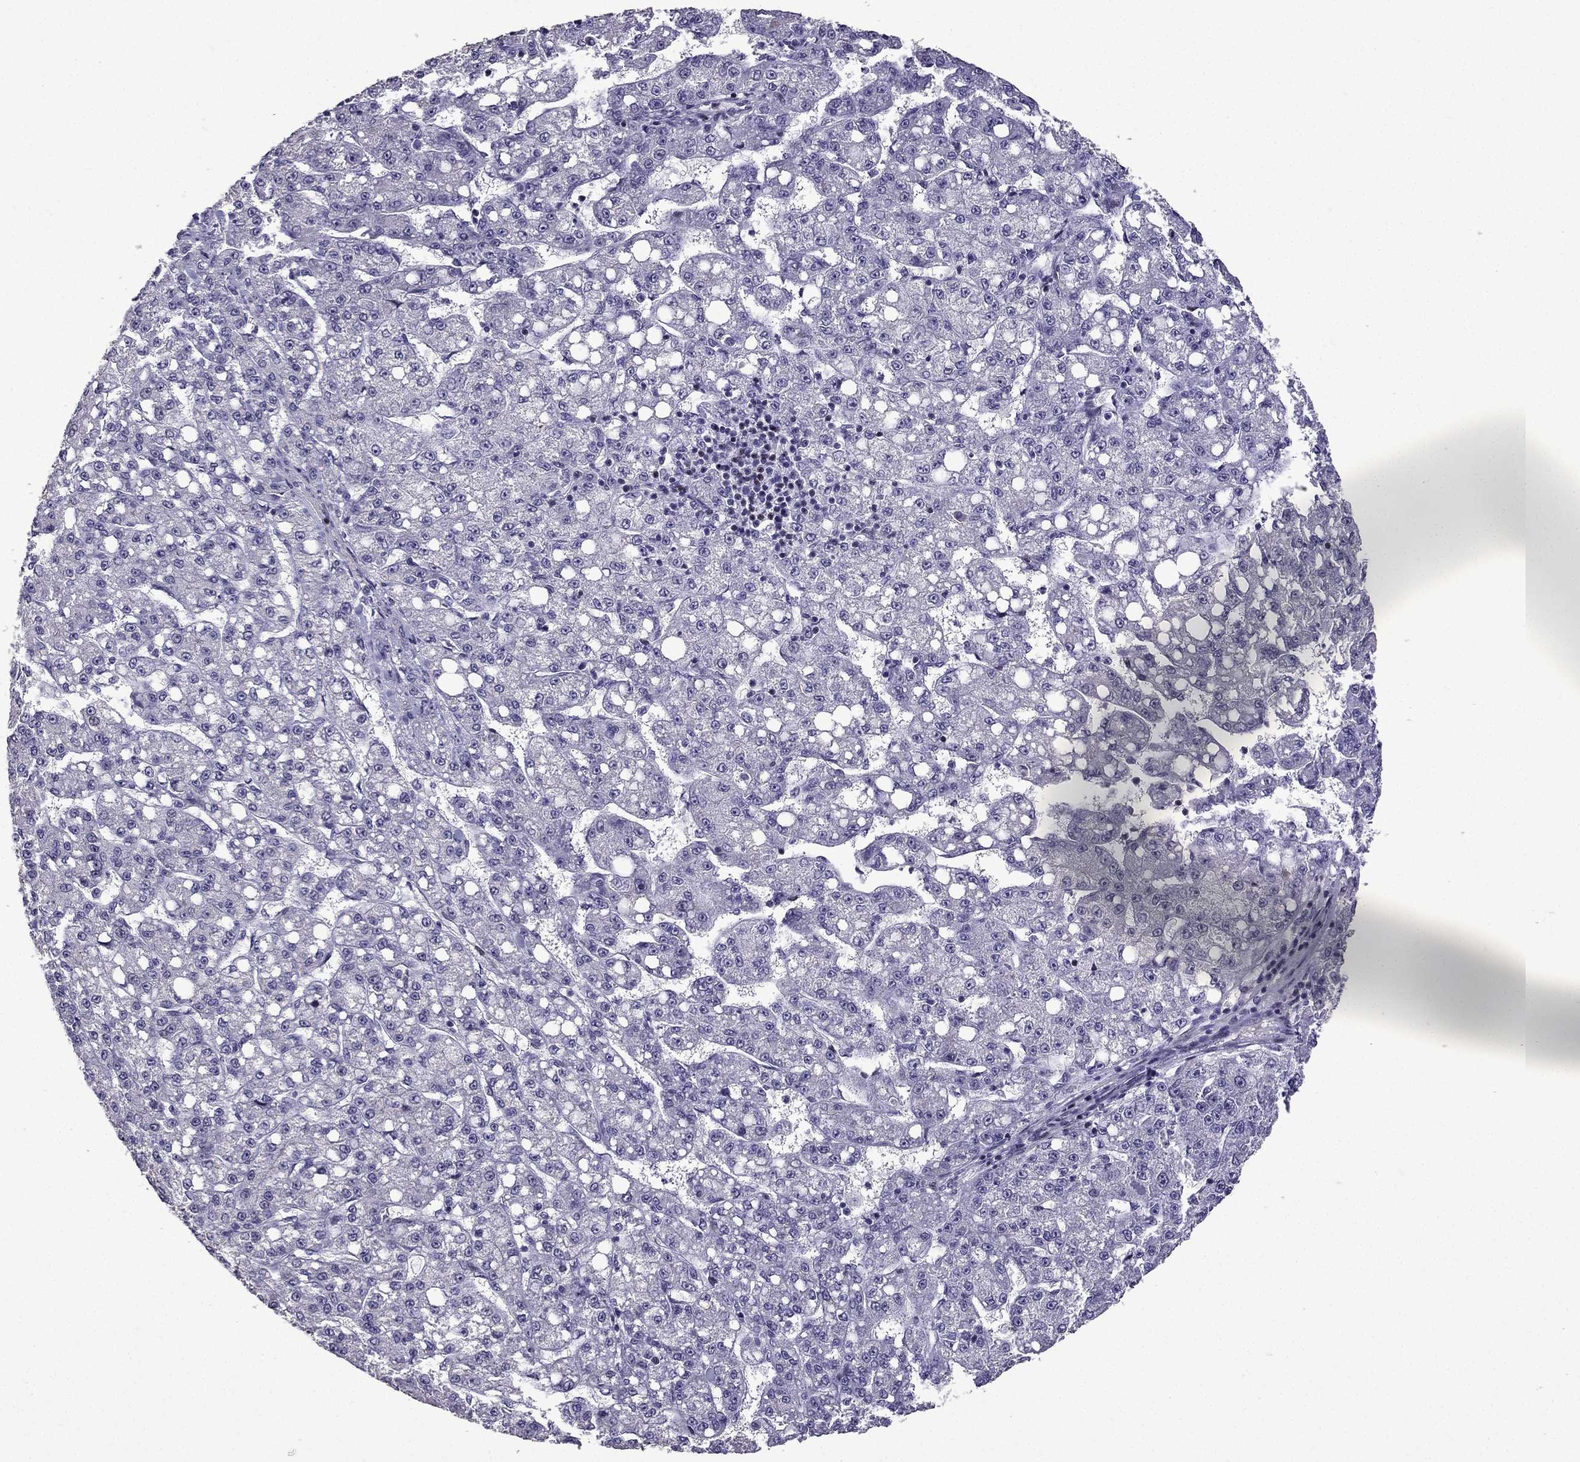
{"staining": {"intensity": "negative", "quantity": "none", "location": "none"}, "tissue": "liver cancer", "cell_type": "Tumor cells", "image_type": "cancer", "snomed": [{"axis": "morphology", "description": "Carcinoma, Hepatocellular, NOS"}, {"axis": "topography", "description": "Liver"}], "caption": "A histopathology image of liver hepatocellular carcinoma stained for a protein reveals no brown staining in tumor cells. (Brightfield microscopy of DAB (3,3'-diaminobenzidine) immunohistochemistry at high magnification).", "gene": "TTN", "patient": {"sex": "female", "age": 65}}